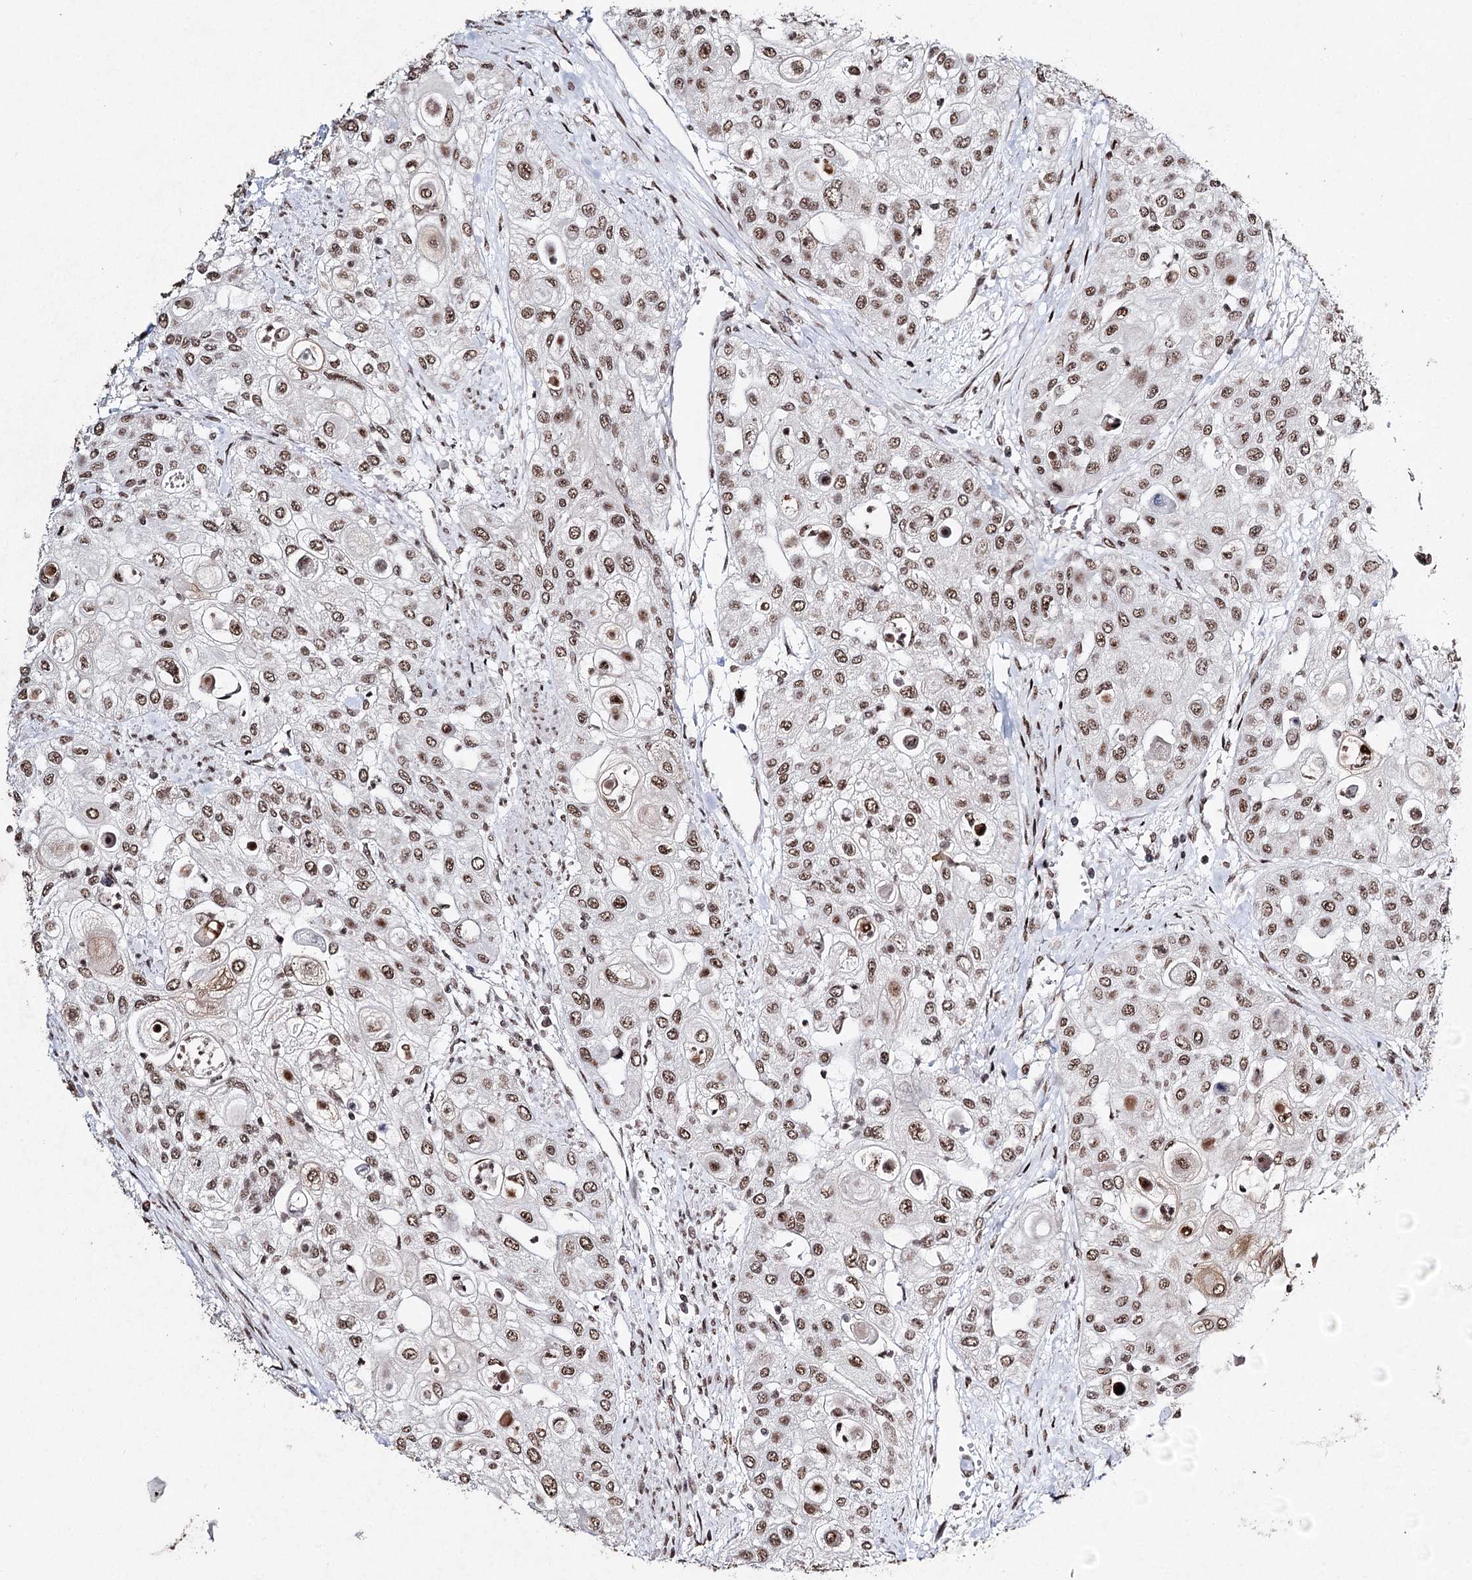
{"staining": {"intensity": "moderate", "quantity": ">75%", "location": "nuclear"}, "tissue": "urothelial cancer", "cell_type": "Tumor cells", "image_type": "cancer", "snomed": [{"axis": "morphology", "description": "Urothelial carcinoma, High grade"}, {"axis": "topography", "description": "Urinary bladder"}], "caption": "Tumor cells demonstrate moderate nuclear expression in approximately >75% of cells in high-grade urothelial carcinoma.", "gene": "PDCD4", "patient": {"sex": "female", "age": 79}}